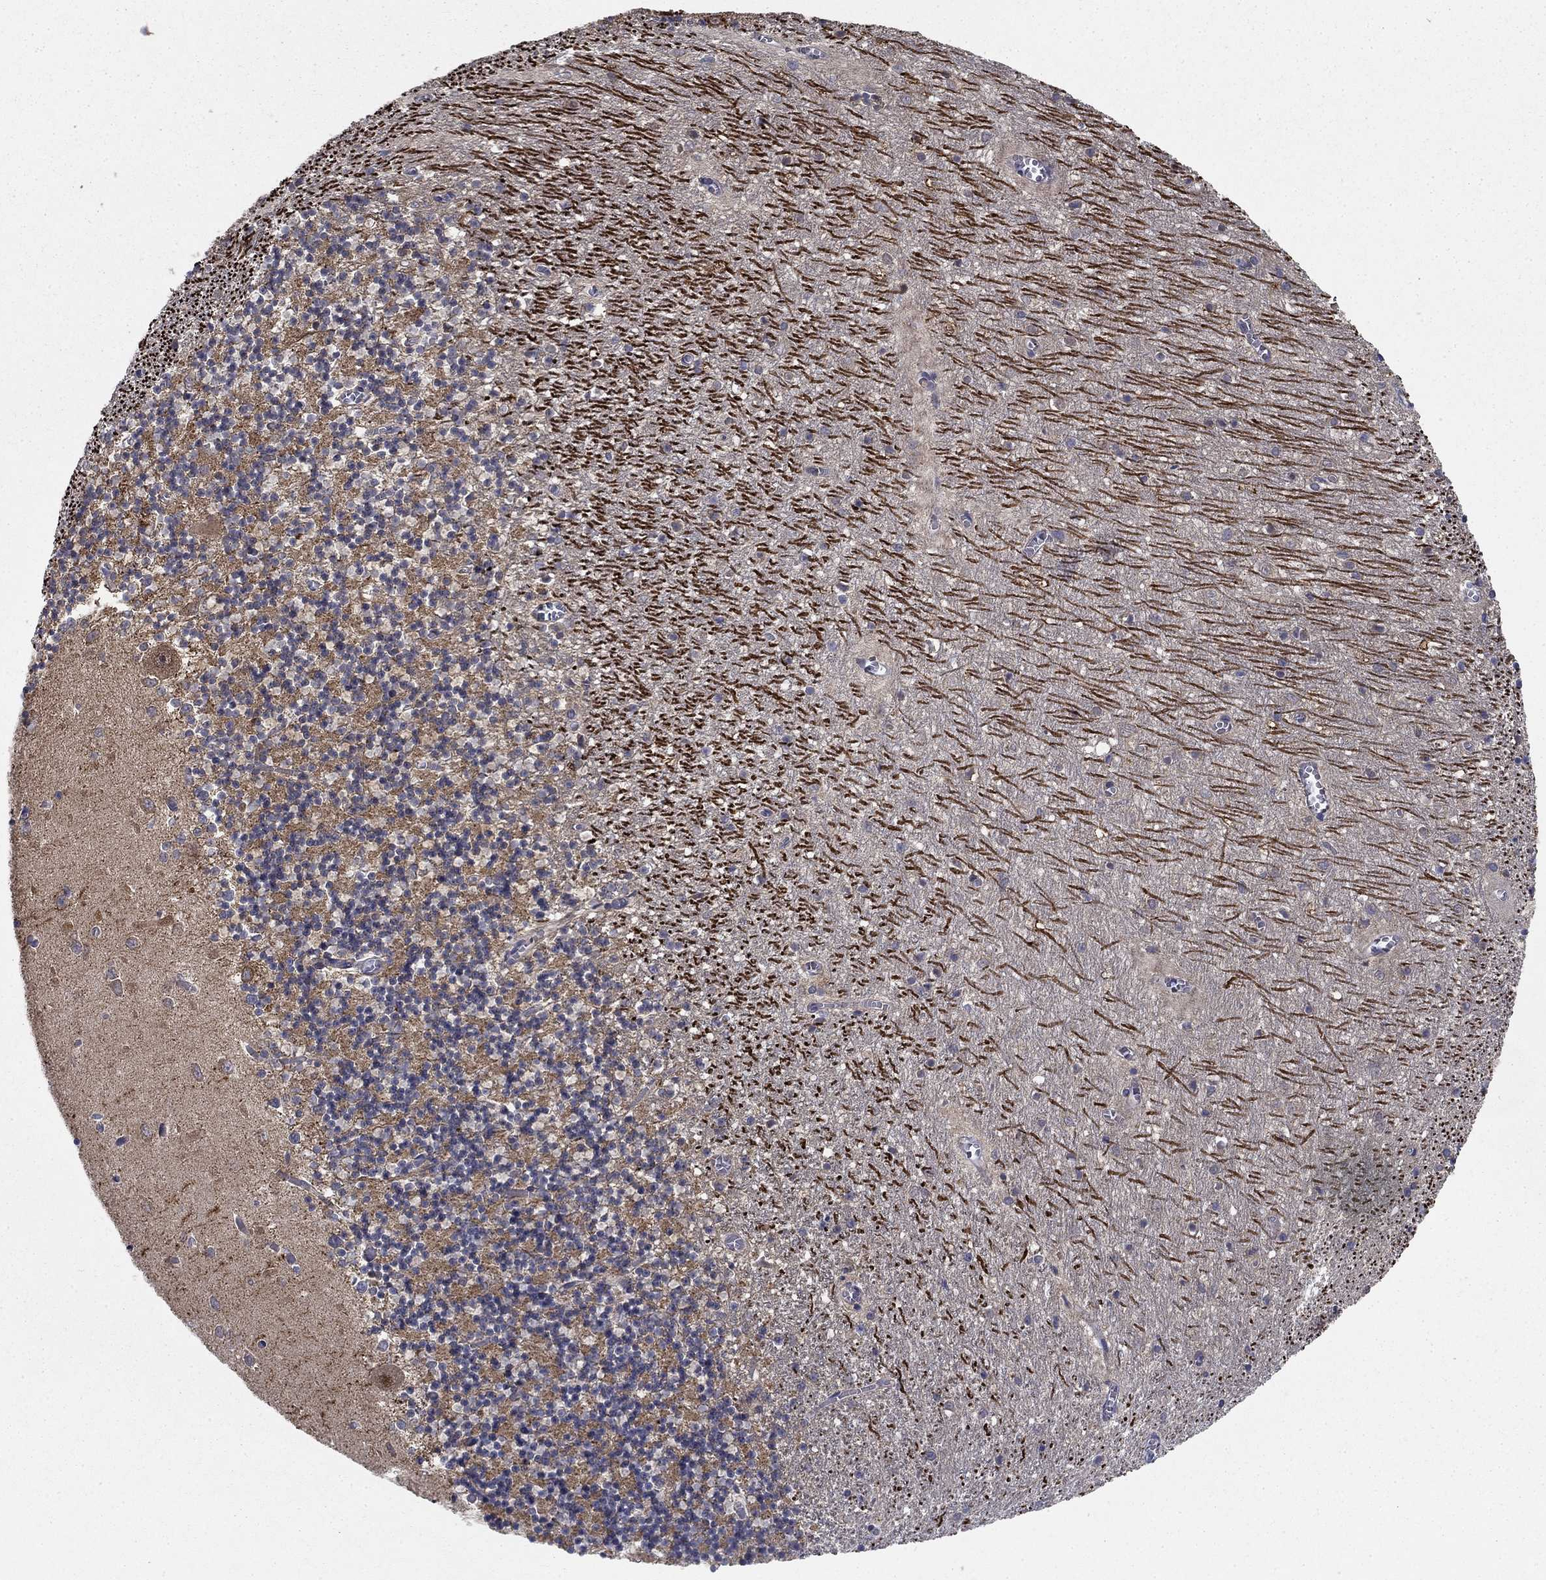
{"staining": {"intensity": "negative", "quantity": "none", "location": "none"}, "tissue": "cerebellum", "cell_type": "Cells in granular layer", "image_type": "normal", "snomed": [{"axis": "morphology", "description": "Normal tissue, NOS"}, {"axis": "topography", "description": "Cerebellum"}], "caption": "High power microscopy micrograph of an immunohistochemistry (IHC) image of benign cerebellum, revealing no significant positivity in cells in granular layer. Brightfield microscopy of IHC stained with DAB (brown) and hematoxylin (blue), captured at high magnification.", "gene": "MMAA", "patient": {"sex": "female", "age": 64}}